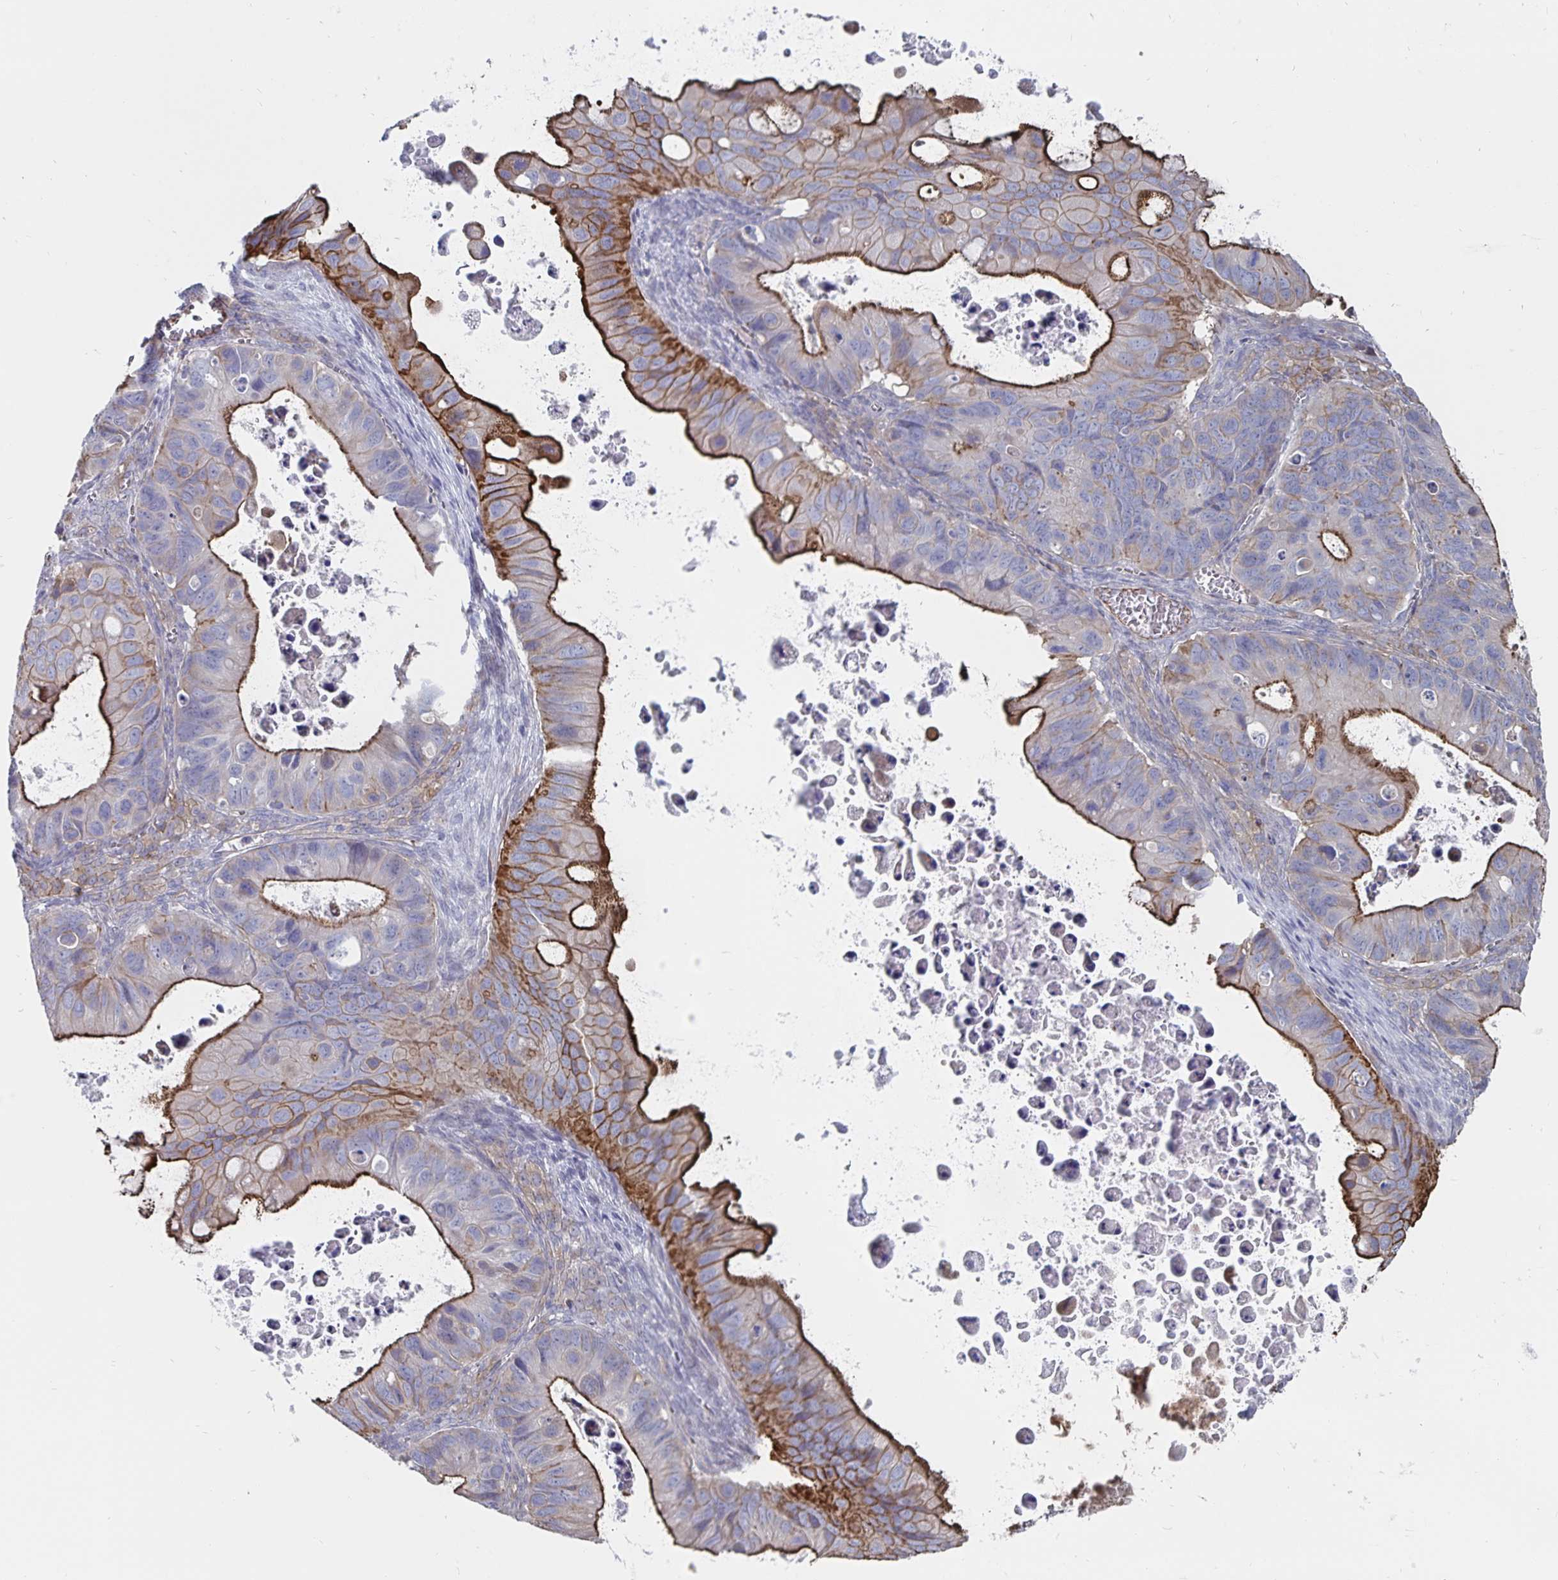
{"staining": {"intensity": "strong", "quantity": "25%-75%", "location": "cytoplasmic/membranous"}, "tissue": "ovarian cancer", "cell_type": "Tumor cells", "image_type": "cancer", "snomed": [{"axis": "morphology", "description": "Cystadenocarcinoma, mucinous, NOS"}, {"axis": "topography", "description": "Ovary"}], "caption": "Strong cytoplasmic/membranous protein staining is identified in about 25%-75% of tumor cells in ovarian mucinous cystadenocarcinoma. Using DAB (brown) and hematoxylin (blue) stains, captured at high magnification using brightfield microscopy.", "gene": "SSTR1", "patient": {"sex": "female", "age": 64}}